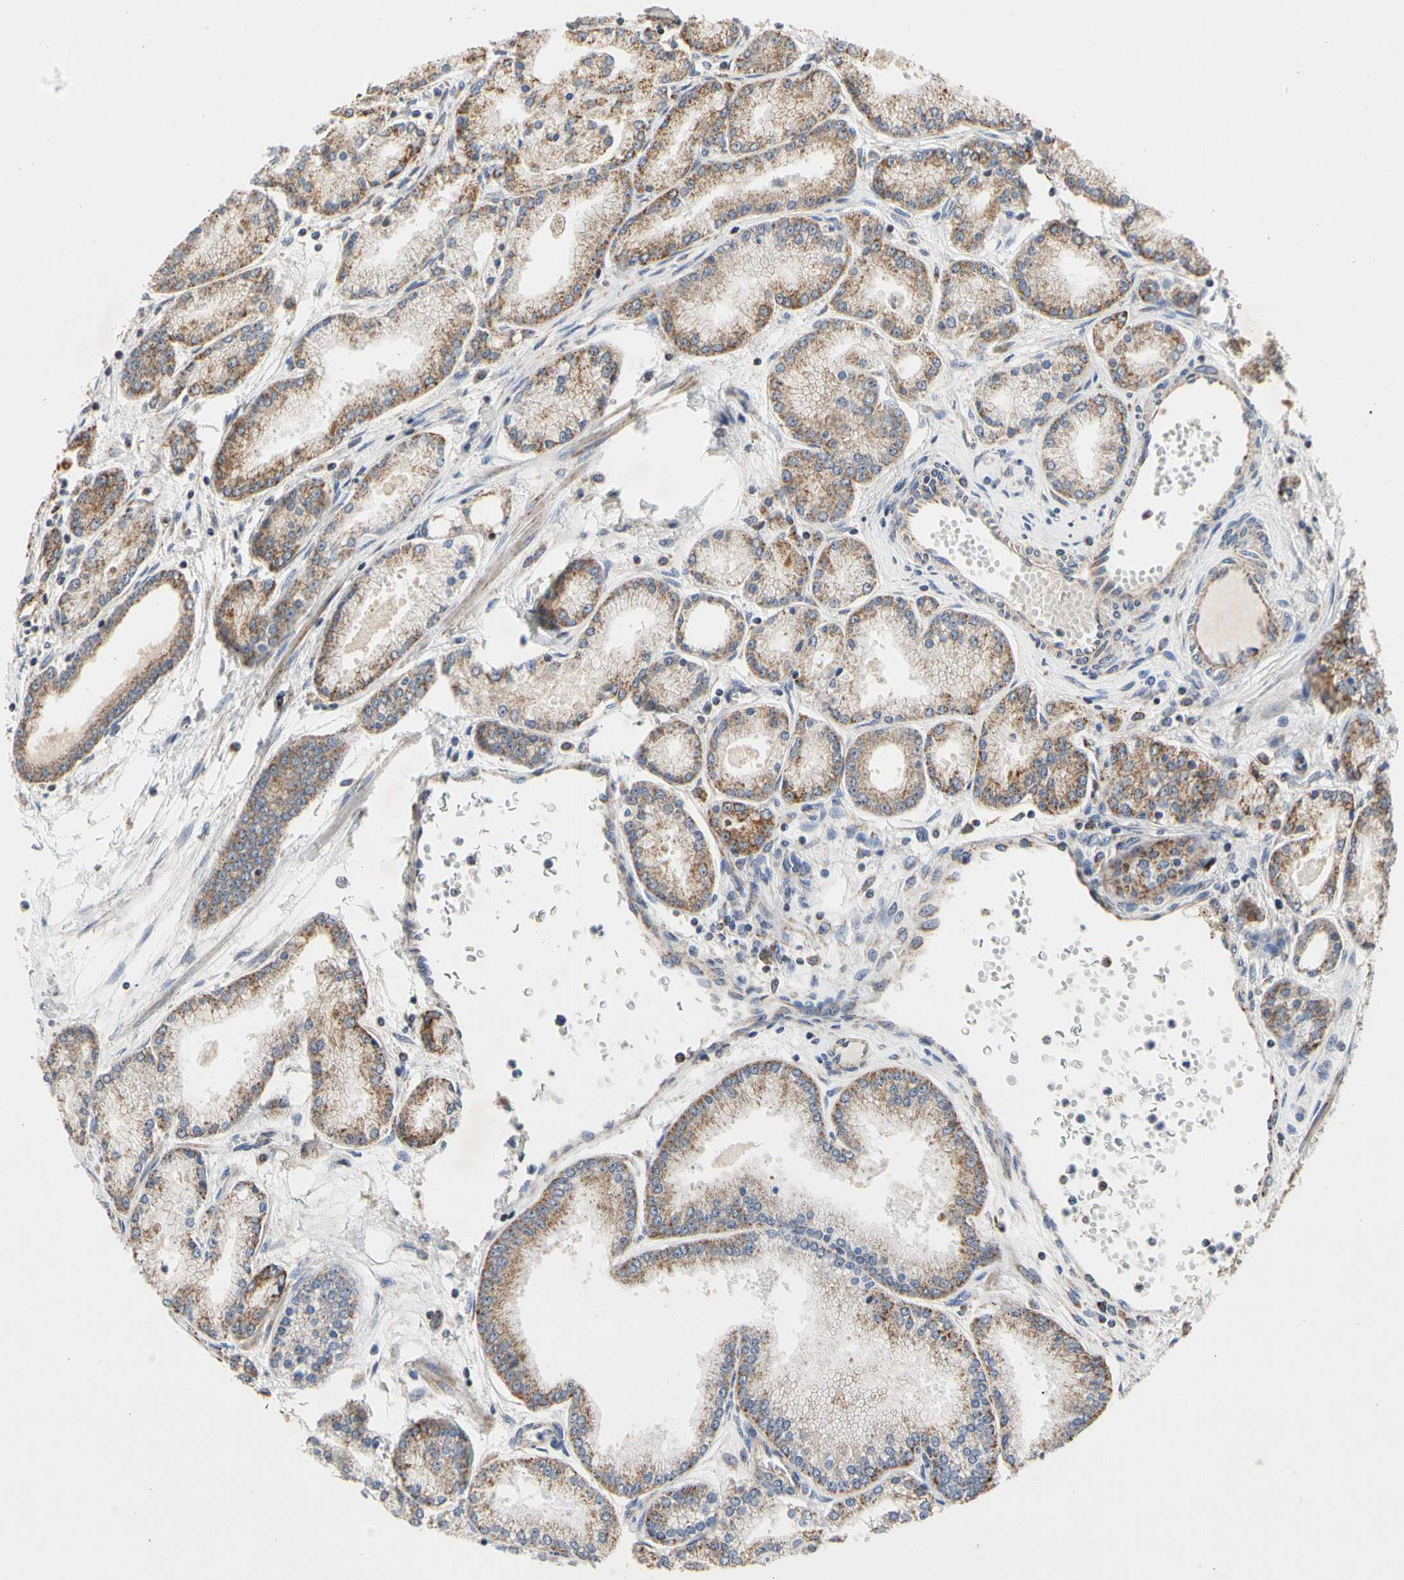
{"staining": {"intensity": "moderate", "quantity": ">75%", "location": "cytoplasmic/membranous"}, "tissue": "prostate cancer", "cell_type": "Tumor cells", "image_type": "cancer", "snomed": [{"axis": "morphology", "description": "Adenocarcinoma, High grade"}, {"axis": "topography", "description": "Prostate"}], "caption": "Protein staining shows moderate cytoplasmic/membranous expression in about >75% of tumor cells in prostate adenocarcinoma (high-grade). The protein of interest is shown in brown color, while the nuclei are stained blue.", "gene": "GPD2", "patient": {"sex": "male", "age": 61}}